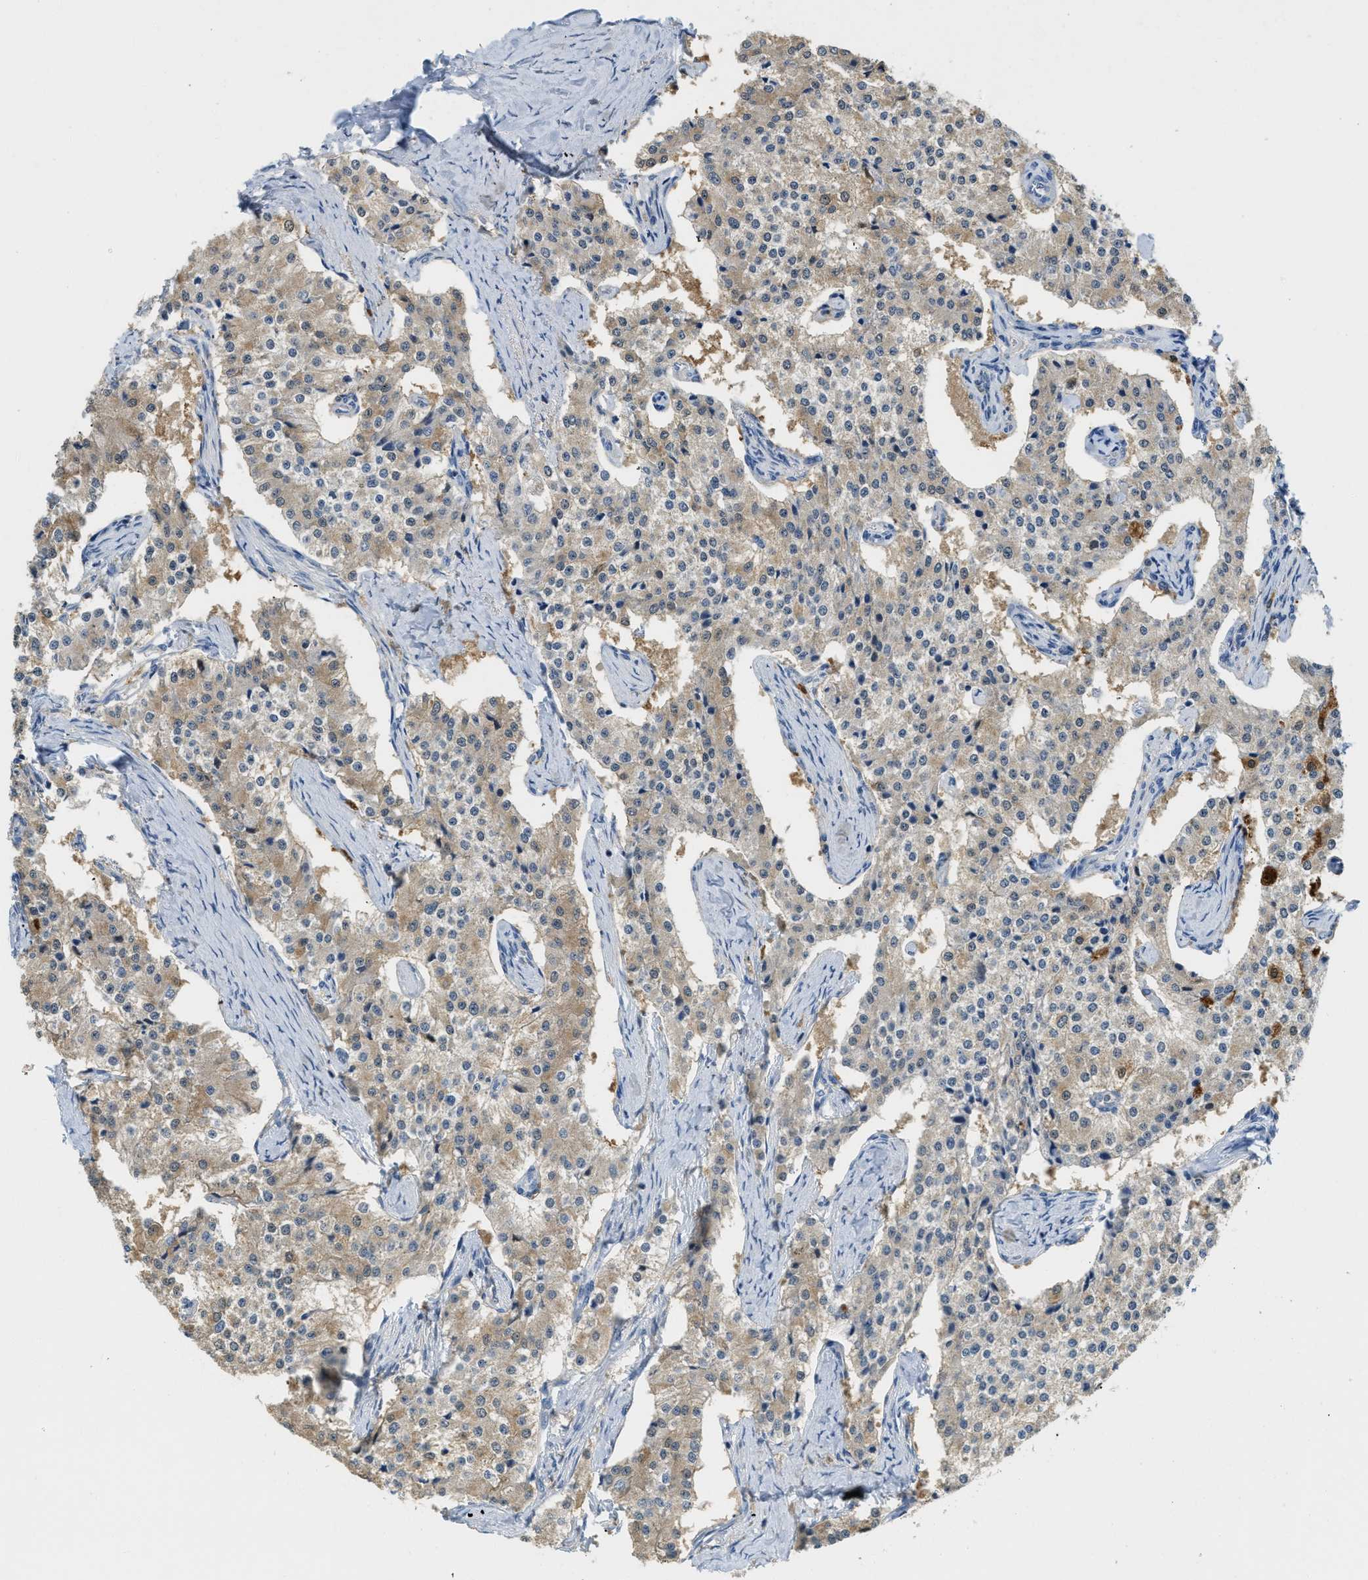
{"staining": {"intensity": "moderate", "quantity": ">75%", "location": "cytoplasmic/membranous"}, "tissue": "carcinoid", "cell_type": "Tumor cells", "image_type": "cancer", "snomed": [{"axis": "morphology", "description": "Carcinoid, malignant, NOS"}, {"axis": "topography", "description": "Colon"}], "caption": "Protein expression analysis of carcinoid (malignant) exhibits moderate cytoplasmic/membranous expression in approximately >75% of tumor cells.", "gene": "SERPINB1", "patient": {"sex": "female", "age": 52}}